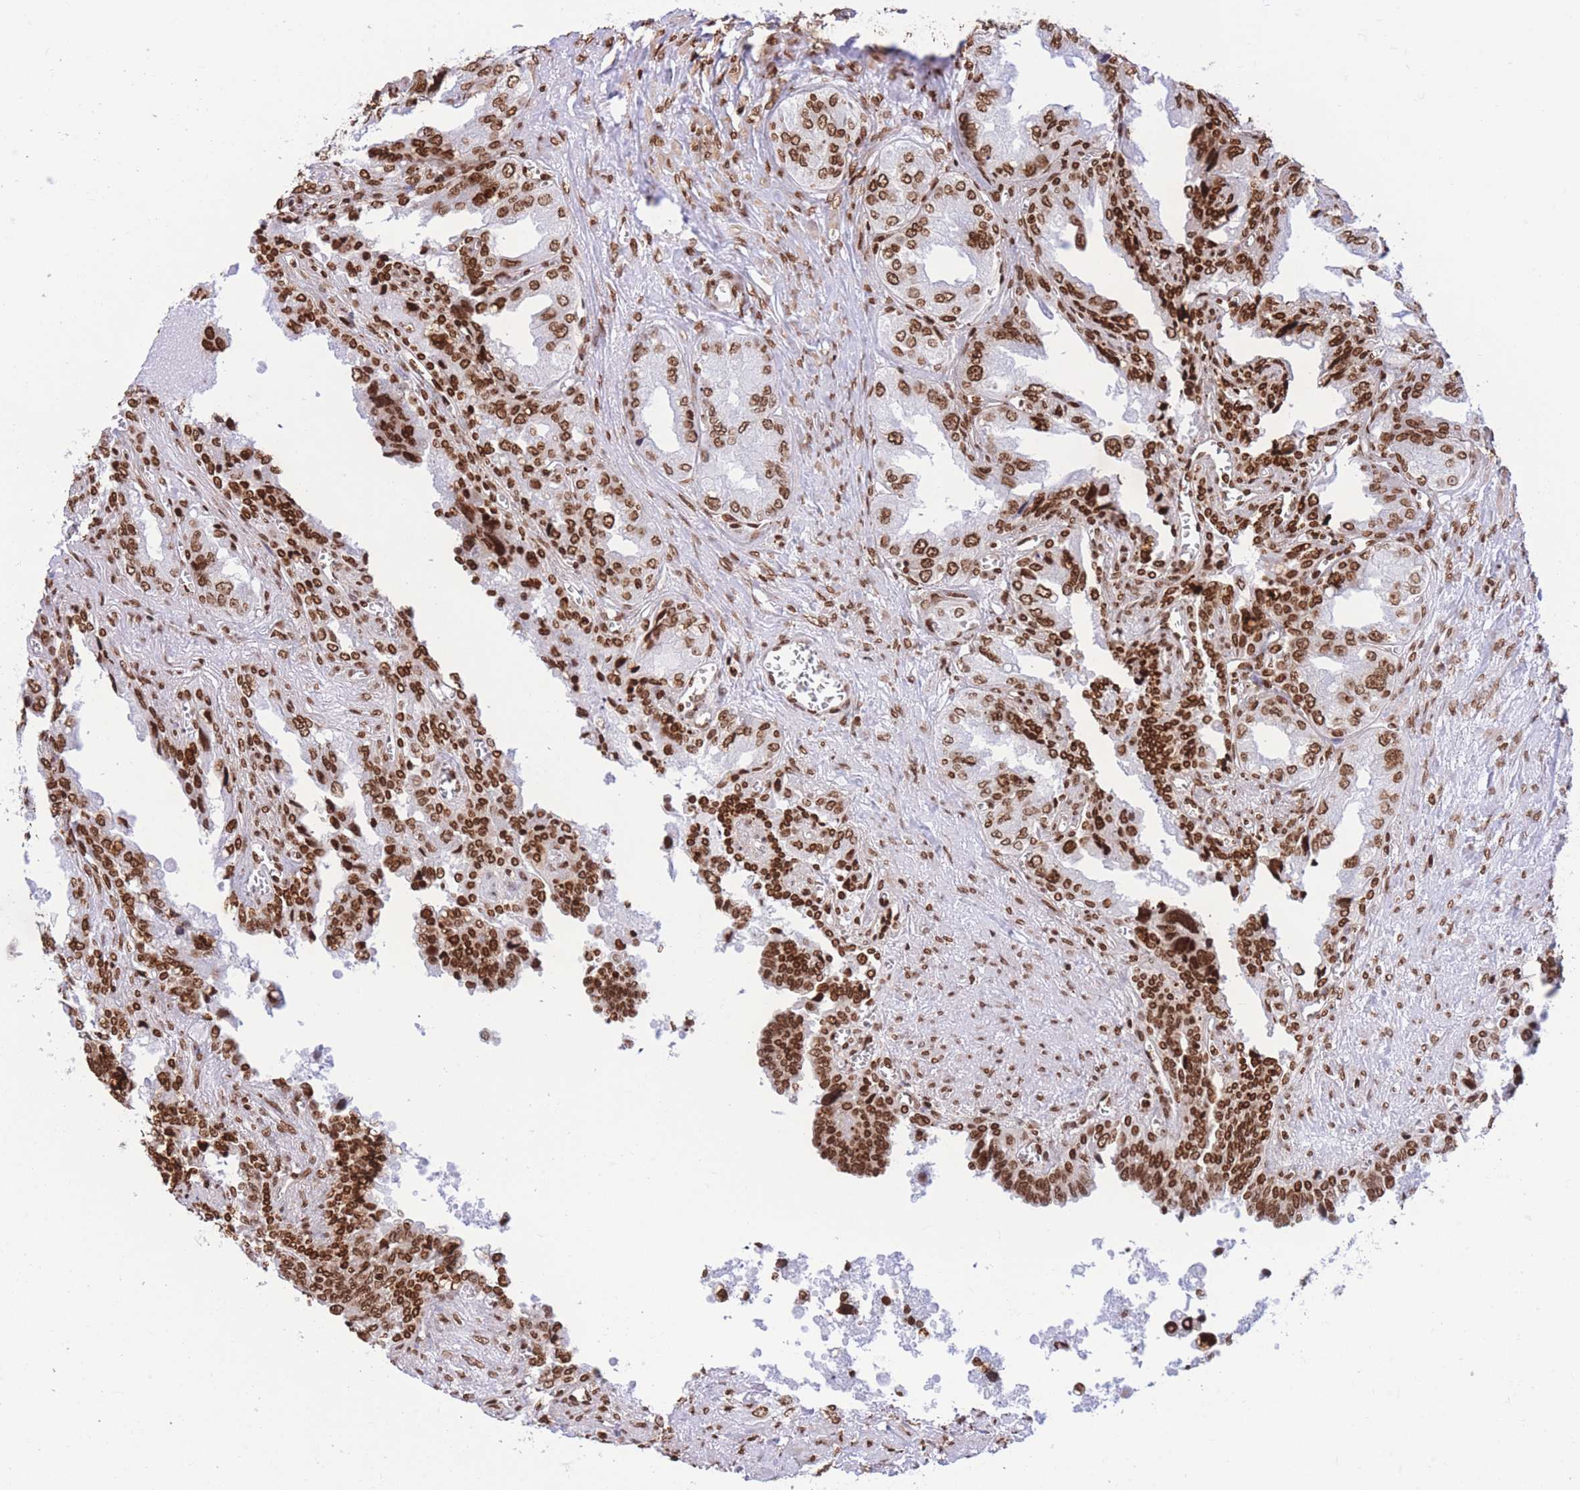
{"staining": {"intensity": "strong", "quantity": ">75%", "location": "nuclear"}, "tissue": "seminal vesicle", "cell_type": "Glandular cells", "image_type": "normal", "snomed": [{"axis": "morphology", "description": "Normal tissue, NOS"}, {"axis": "topography", "description": "Seminal veicle"}], "caption": "Glandular cells exhibit high levels of strong nuclear positivity in about >75% of cells in normal human seminal vesicle.", "gene": "H2BC10", "patient": {"sex": "male", "age": 67}}